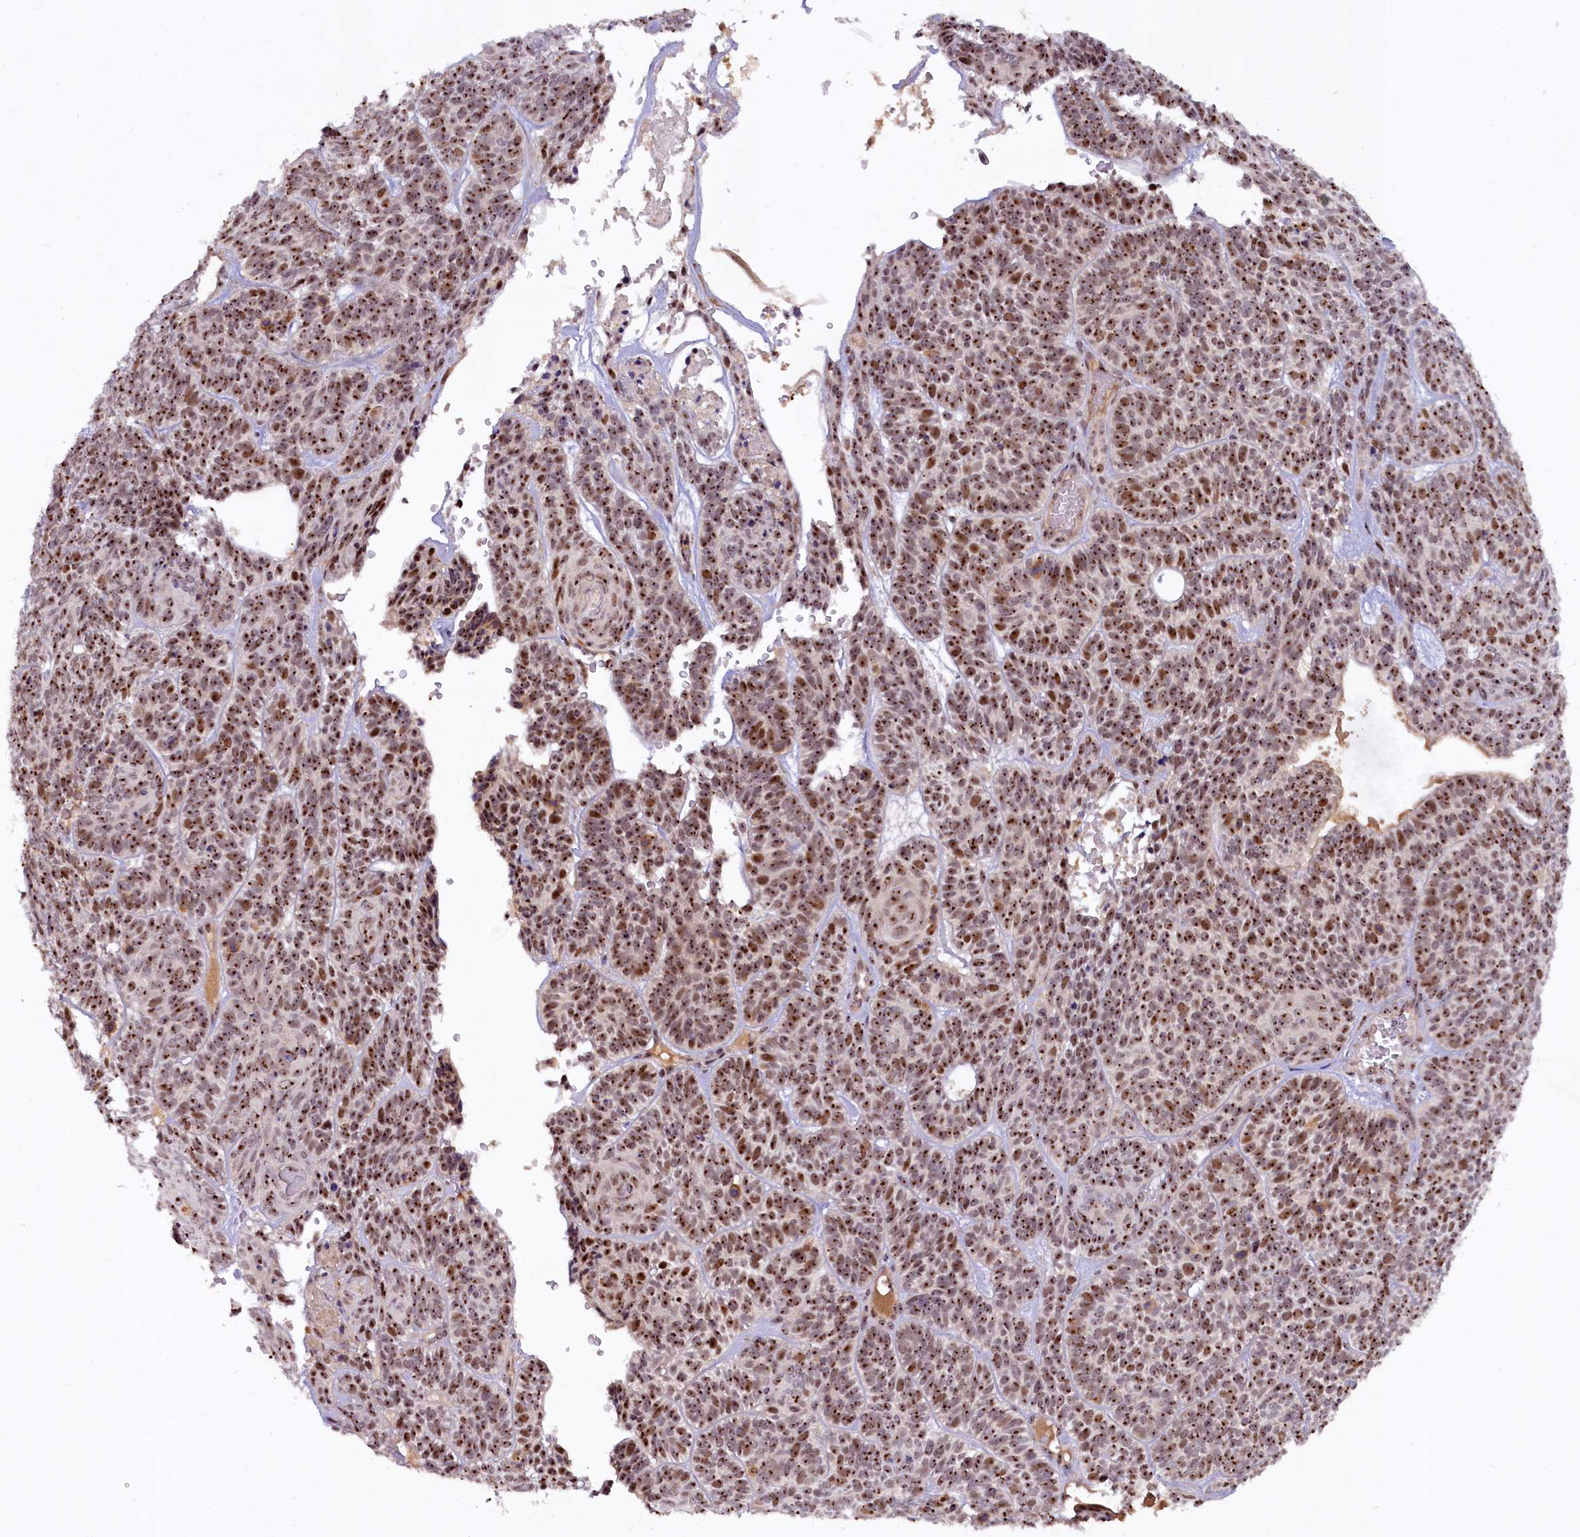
{"staining": {"intensity": "strong", "quantity": ">75%", "location": "nuclear"}, "tissue": "skin cancer", "cell_type": "Tumor cells", "image_type": "cancer", "snomed": [{"axis": "morphology", "description": "Basal cell carcinoma"}, {"axis": "topography", "description": "Skin"}], "caption": "An IHC micrograph of tumor tissue is shown. Protein staining in brown labels strong nuclear positivity in skin basal cell carcinoma within tumor cells.", "gene": "TCOF1", "patient": {"sex": "male", "age": 85}}